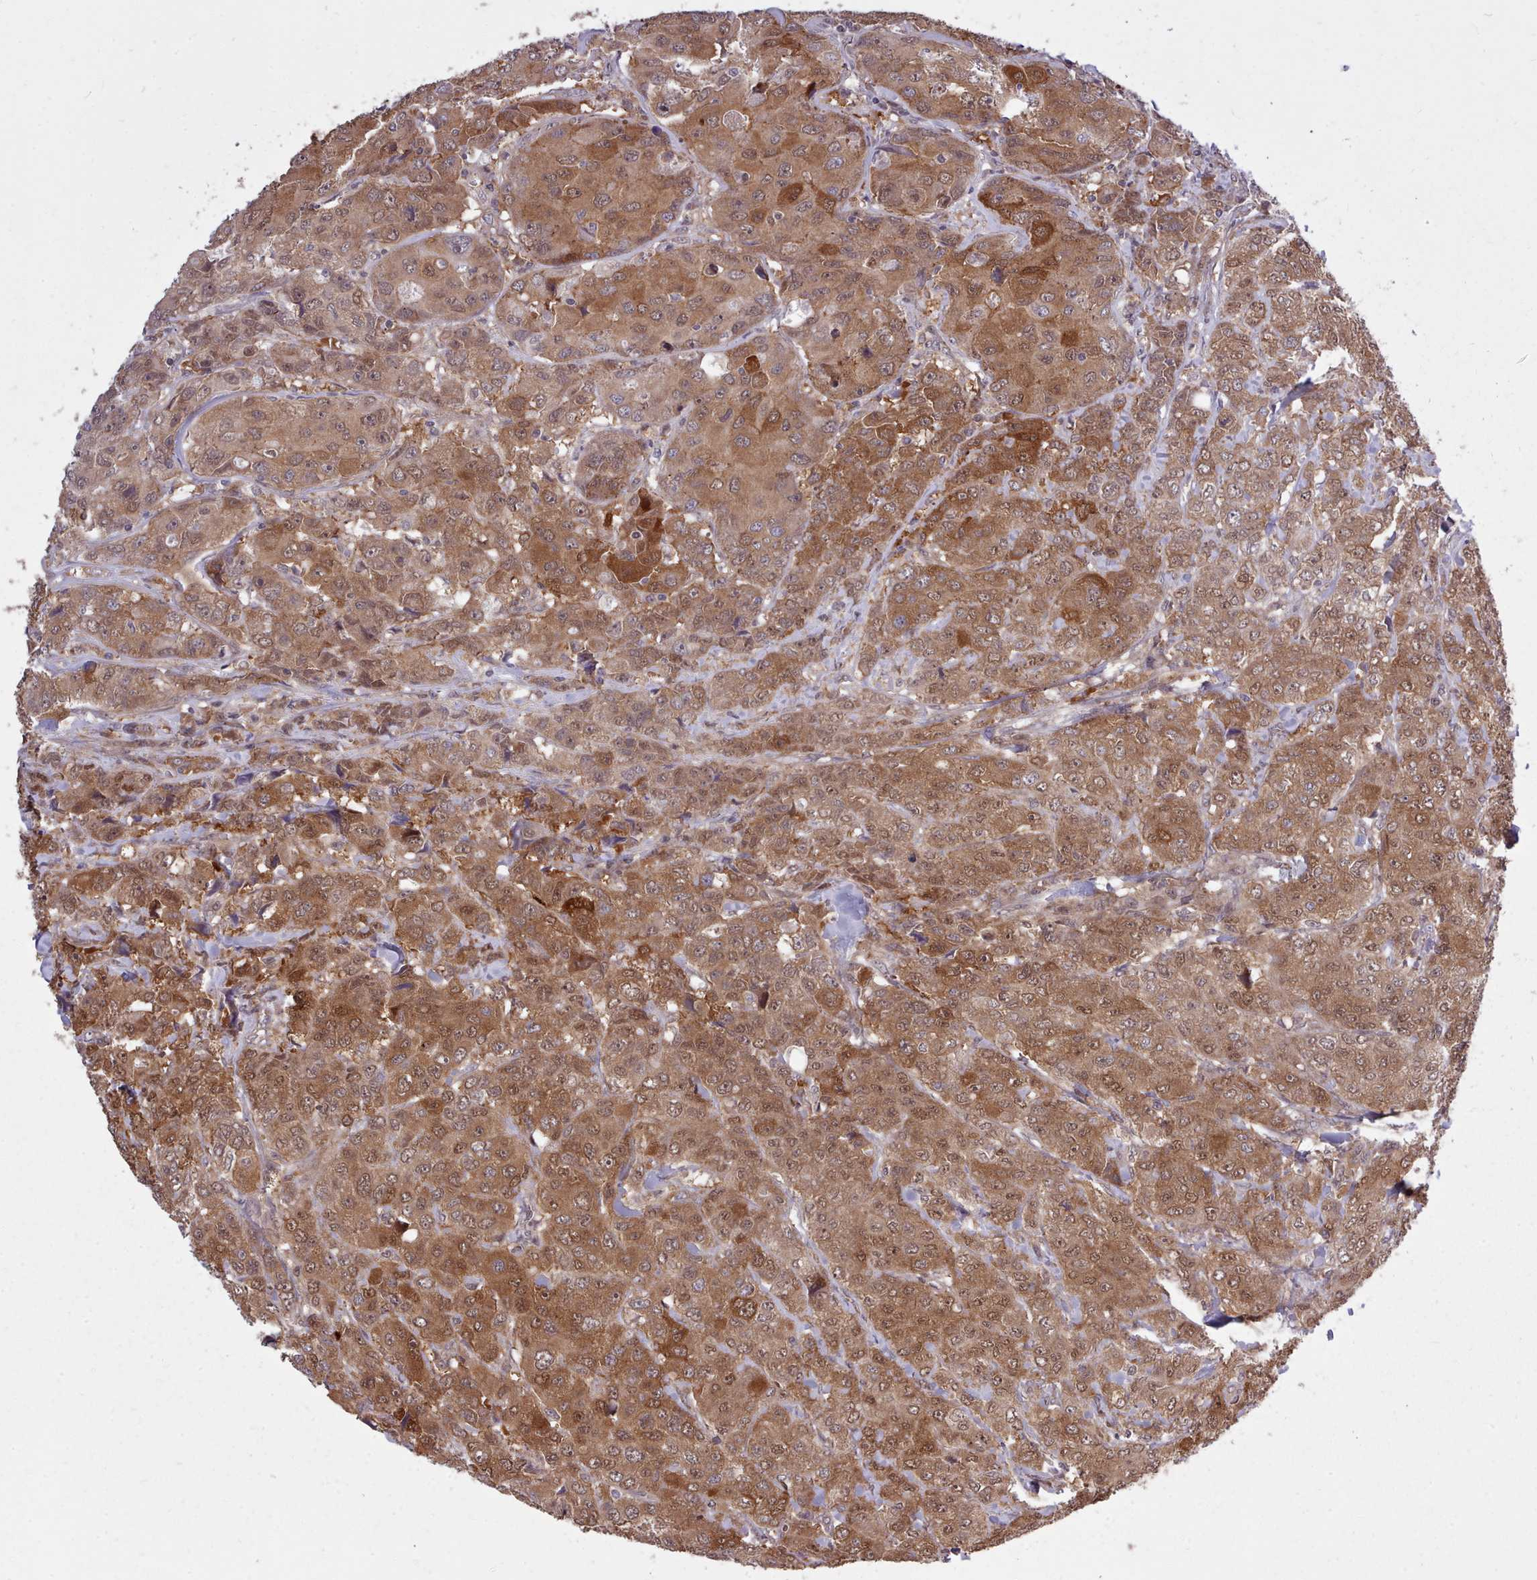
{"staining": {"intensity": "moderate", "quantity": ">75%", "location": "cytoplasmic/membranous,nuclear"}, "tissue": "breast cancer", "cell_type": "Tumor cells", "image_type": "cancer", "snomed": [{"axis": "morphology", "description": "Duct carcinoma"}, {"axis": "topography", "description": "Breast"}], "caption": "Human breast cancer (intraductal carcinoma) stained with a brown dye reveals moderate cytoplasmic/membranous and nuclear positive staining in approximately >75% of tumor cells.", "gene": "AHCY", "patient": {"sex": "female", "age": 43}}